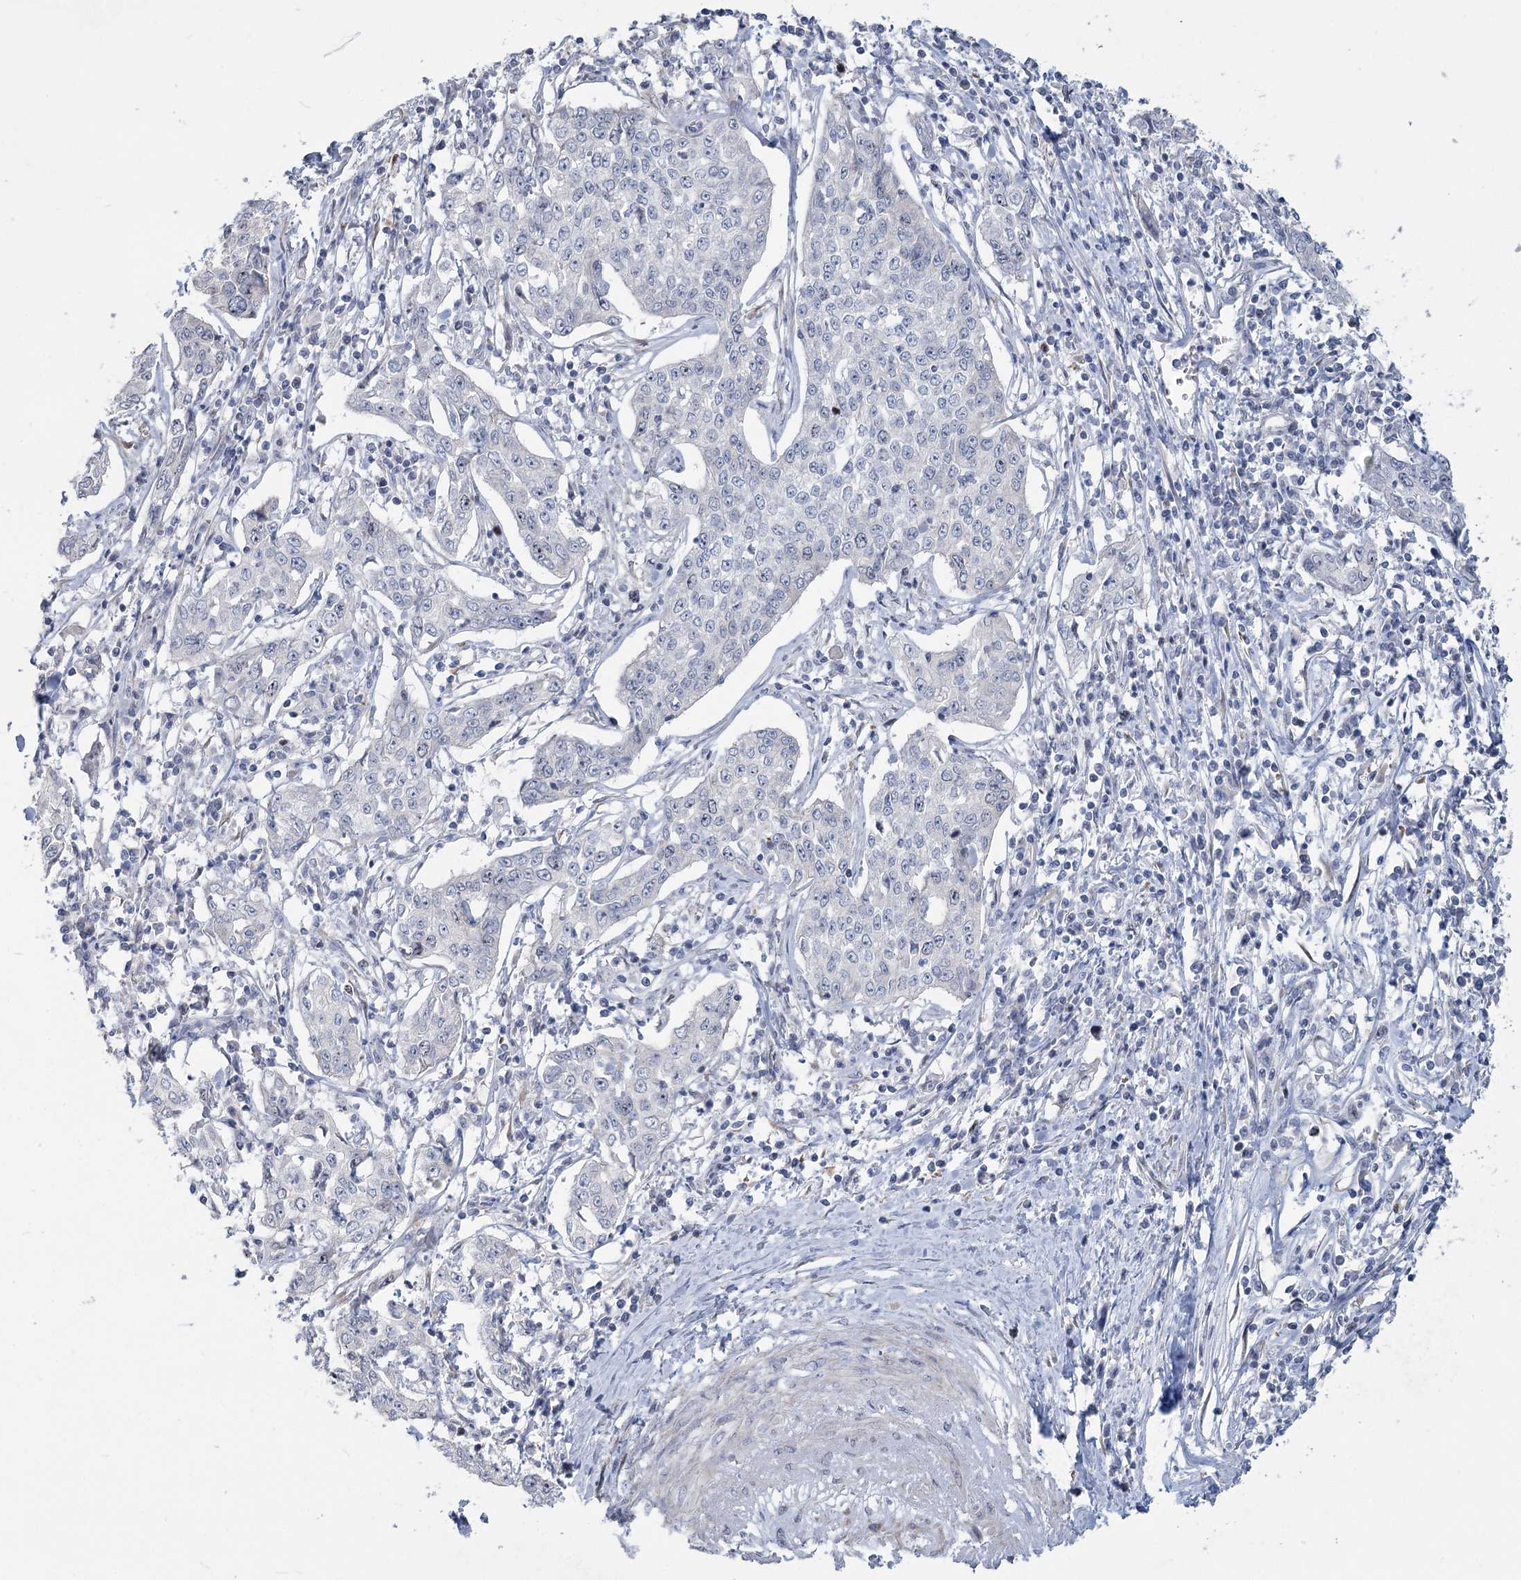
{"staining": {"intensity": "negative", "quantity": "none", "location": "none"}, "tissue": "cervical cancer", "cell_type": "Tumor cells", "image_type": "cancer", "snomed": [{"axis": "morphology", "description": "Squamous cell carcinoma, NOS"}, {"axis": "topography", "description": "Cervix"}], "caption": "Micrograph shows no significant protein expression in tumor cells of cervical squamous cell carcinoma. (DAB (3,3'-diaminobenzidine) IHC with hematoxylin counter stain).", "gene": "ABITRAM", "patient": {"sex": "female", "age": 35}}